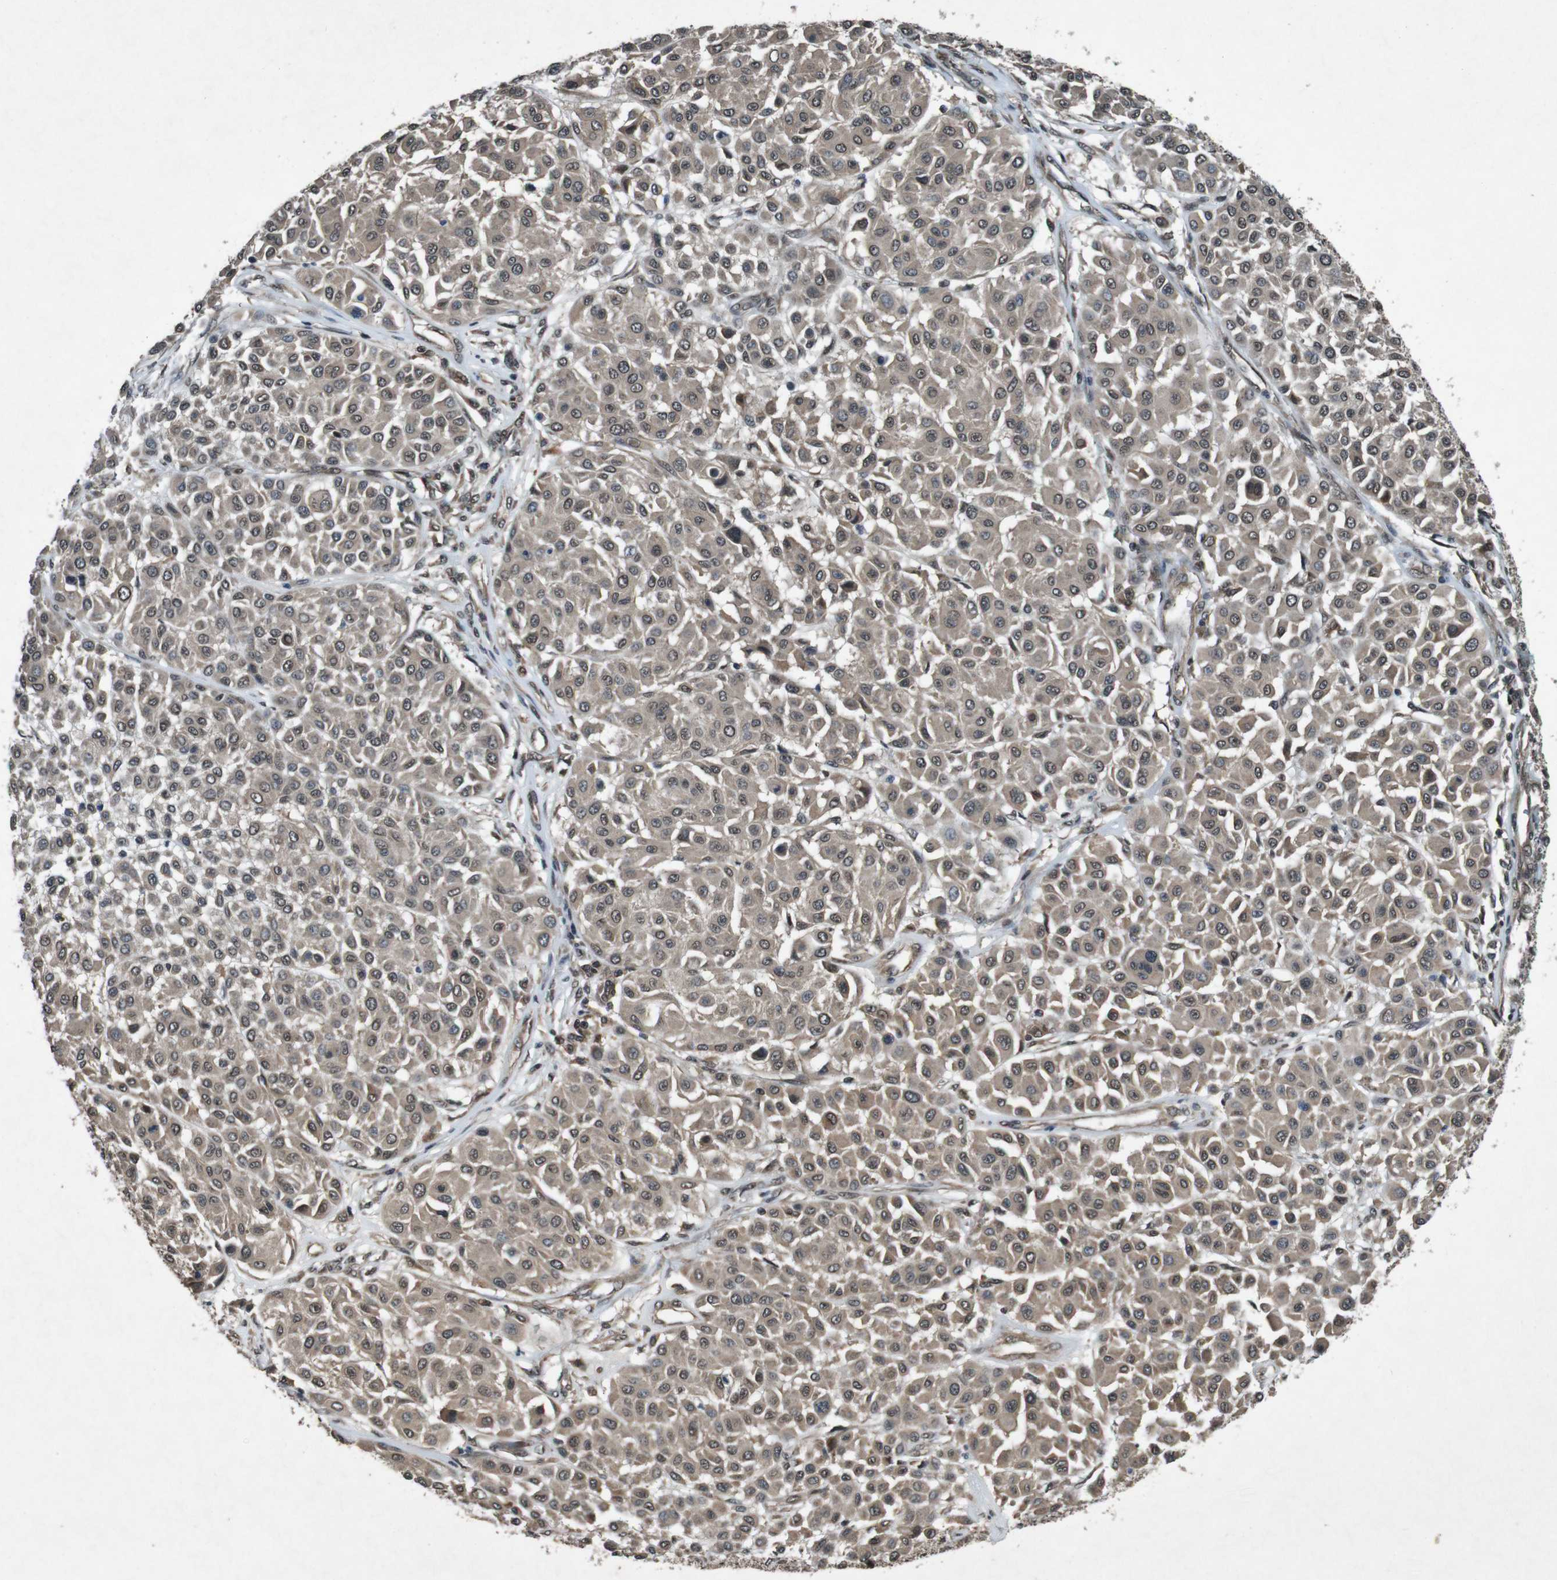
{"staining": {"intensity": "weak", "quantity": ">75%", "location": "cytoplasmic/membranous"}, "tissue": "melanoma", "cell_type": "Tumor cells", "image_type": "cancer", "snomed": [{"axis": "morphology", "description": "Malignant melanoma, Metastatic site"}, {"axis": "topography", "description": "Soft tissue"}], "caption": "A low amount of weak cytoplasmic/membranous expression is identified in about >75% of tumor cells in melanoma tissue. Using DAB (3,3'-diaminobenzidine) (brown) and hematoxylin (blue) stains, captured at high magnification using brightfield microscopy.", "gene": "SOCS1", "patient": {"sex": "male", "age": 41}}